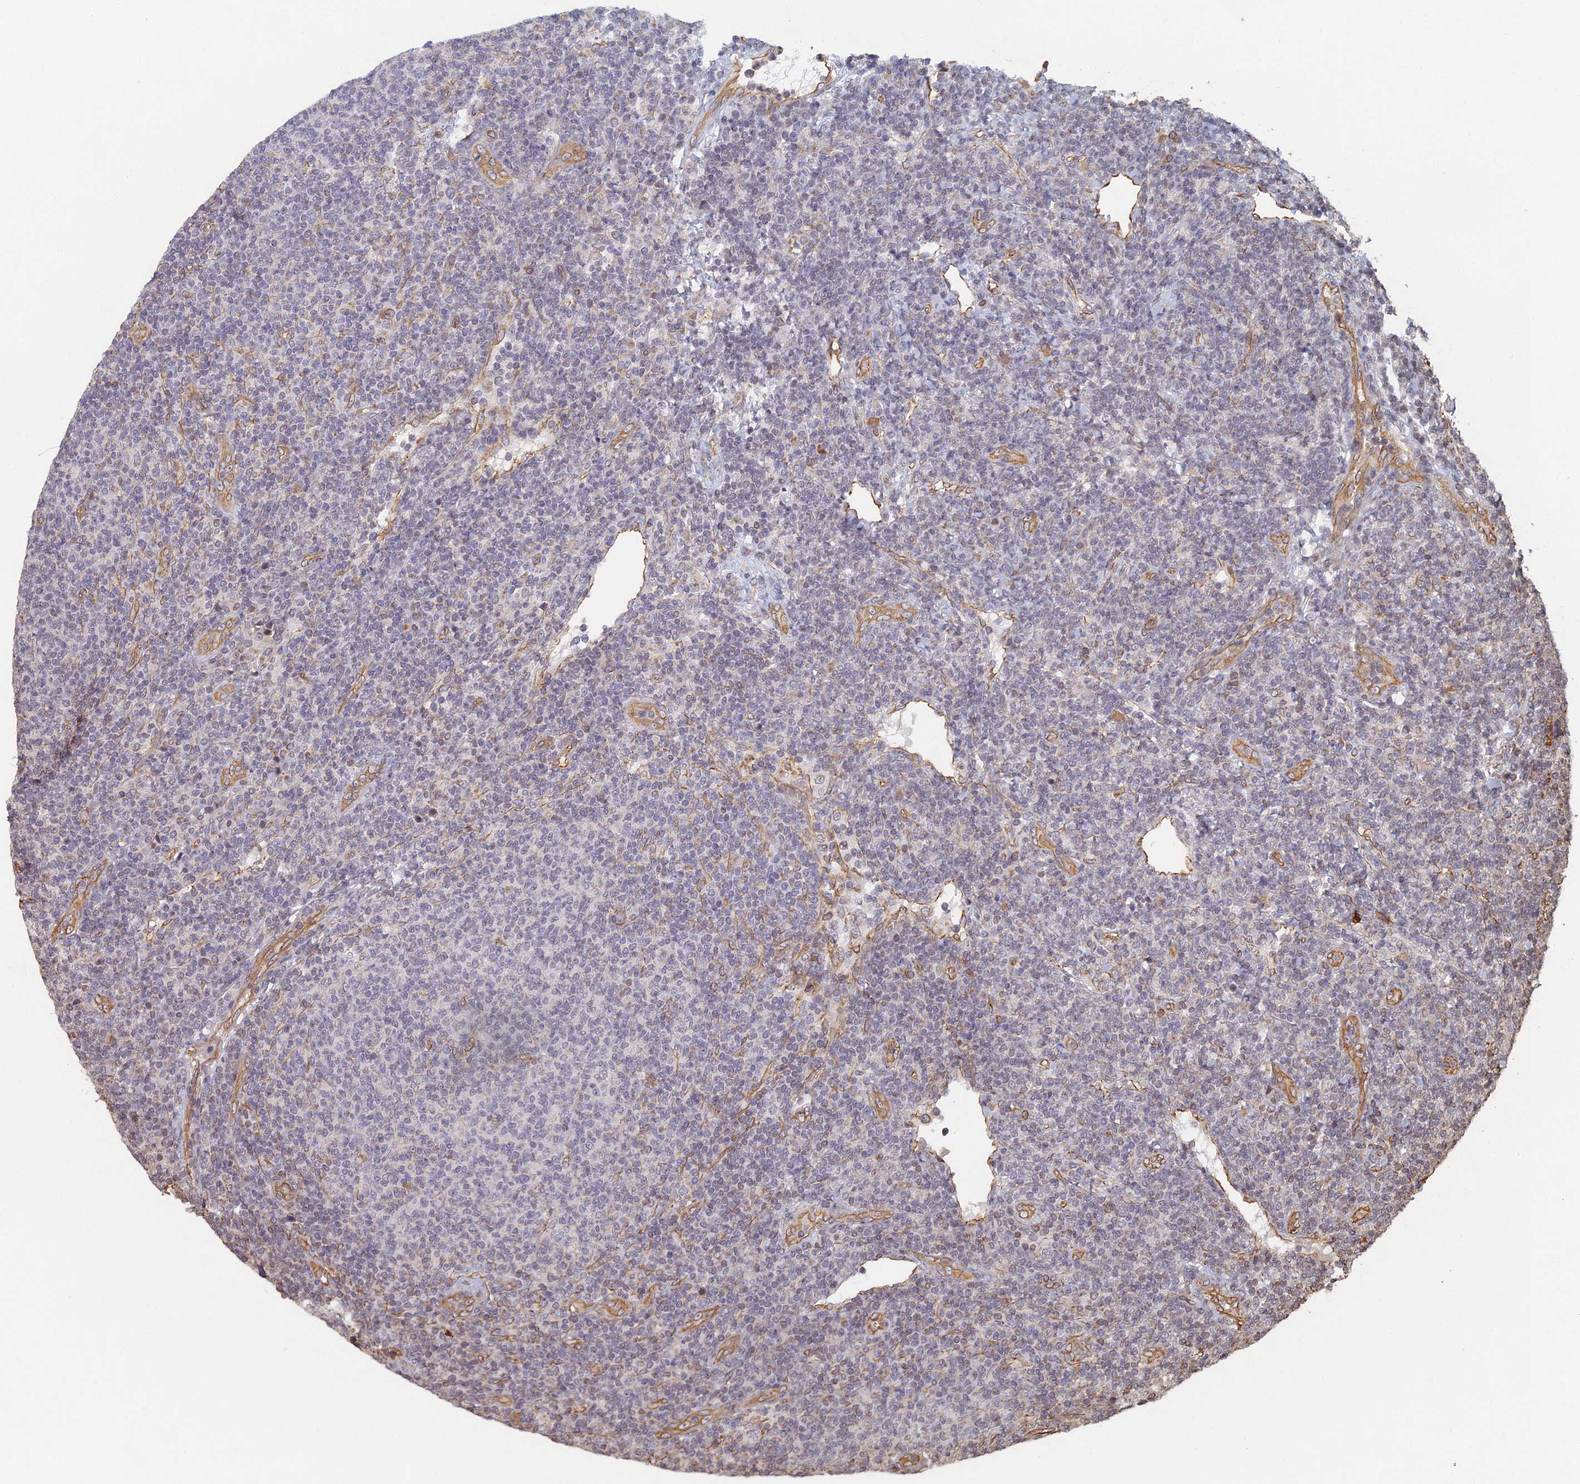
{"staining": {"intensity": "negative", "quantity": "none", "location": "none"}, "tissue": "lymphoma", "cell_type": "Tumor cells", "image_type": "cancer", "snomed": [{"axis": "morphology", "description": "Malignant lymphoma, non-Hodgkin's type, Low grade"}, {"axis": "topography", "description": "Lymph node"}], "caption": "IHC histopathology image of lymphoma stained for a protein (brown), which displays no staining in tumor cells.", "gene": "ABCB10", "patient": {"sex": "male", "age": 66}}